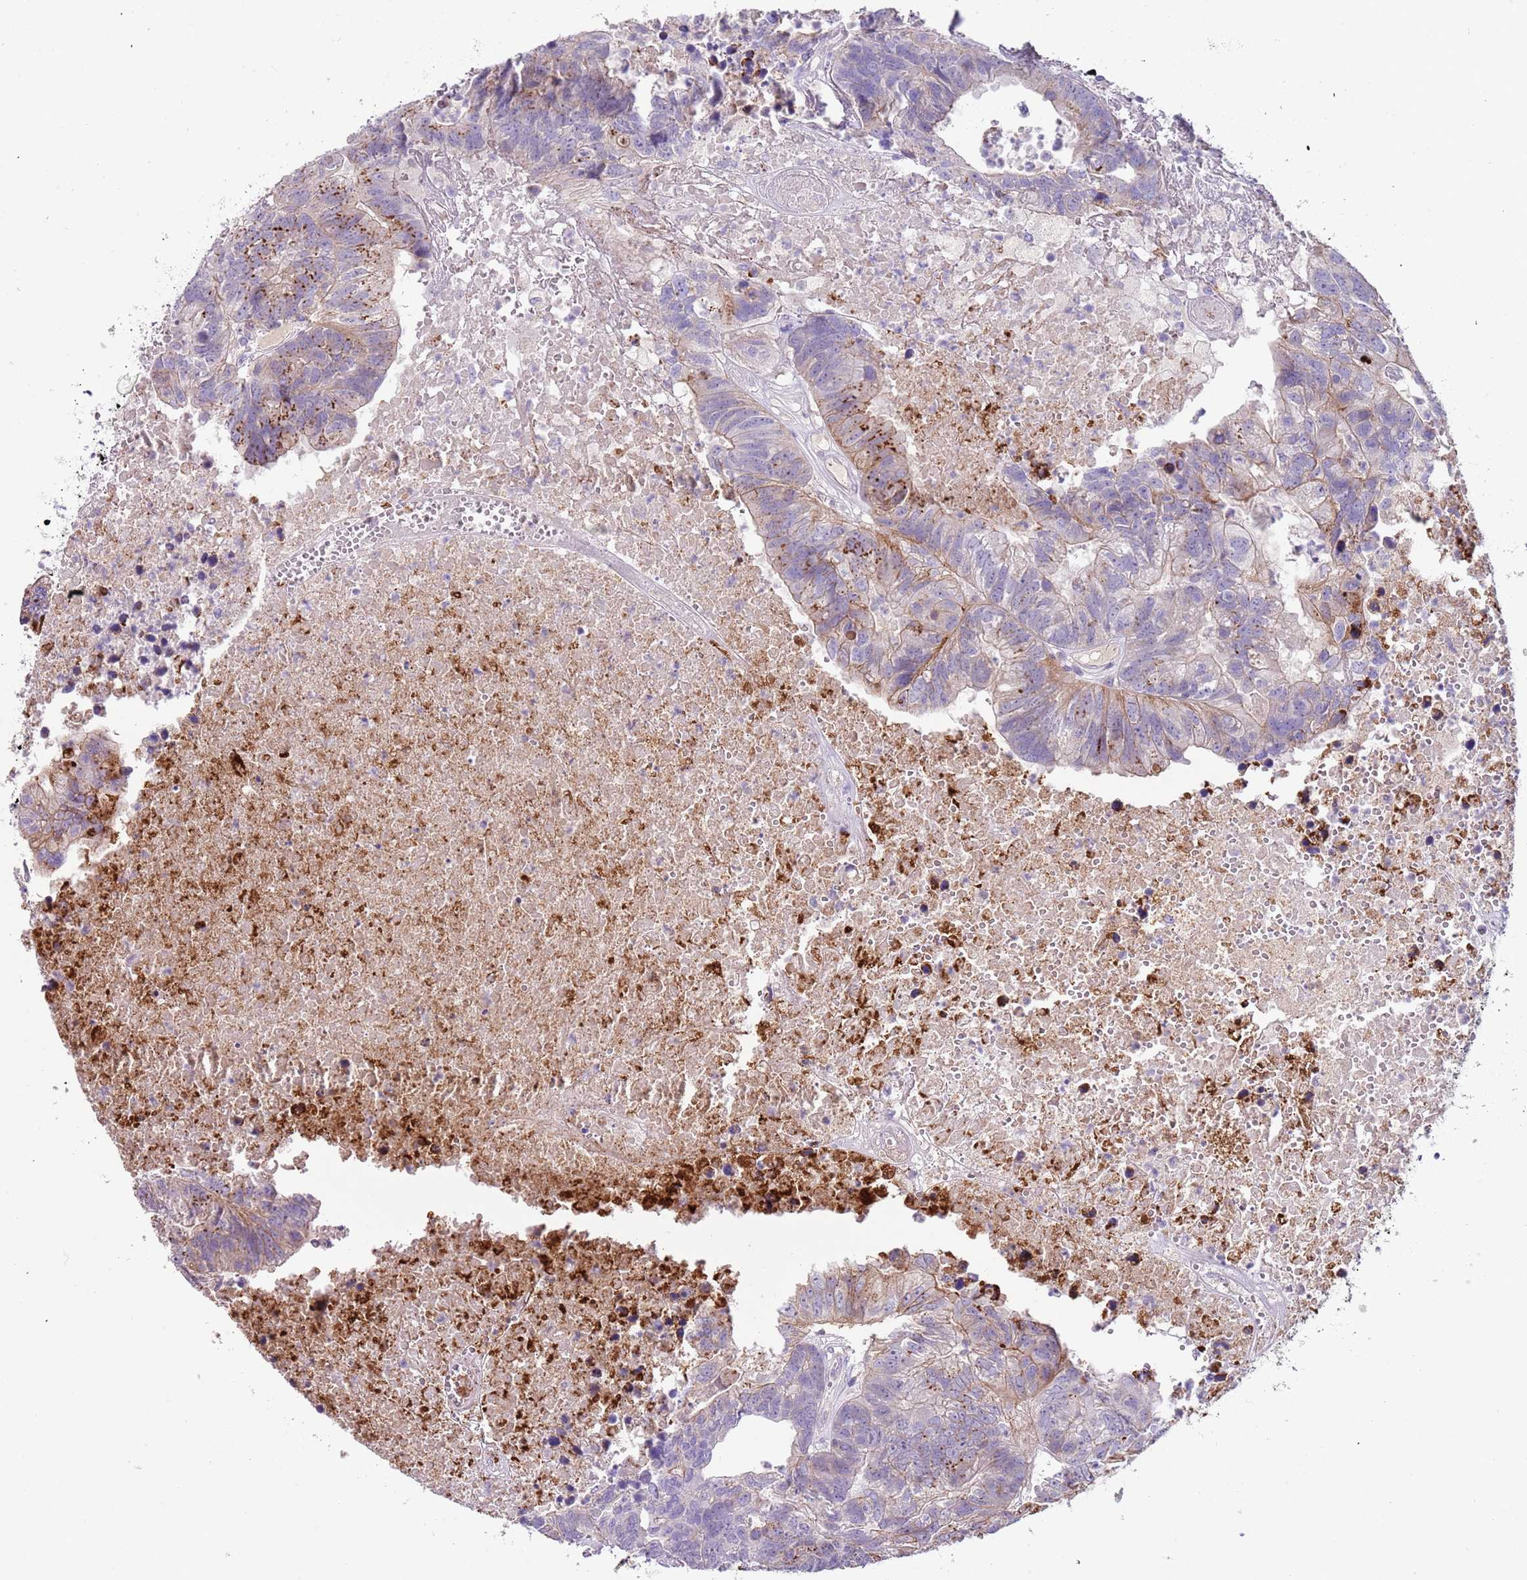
{"staining": {"intensity": "moderate", "quantity": "25%-75%", "location": "cytoplasmic/membranous"}, "tissue": "colorectal cancer", "cell_type": "Tumor cells", "image_type": "cancer", "snomed": [{"axis": "morphology", "description": "Adenocarcinoma, NOS"}, {"axis": "topography", "description": "Colon"}], "caption": "A high-resolution photomicrograph shows immunohistochemistry (IHC) staining of colorectal cancer (adenocarcinoma), which exhibits moderate cytoplasmic/membranous expression in about 25%-75% of tumor cells. The staining was performed using DAB (3,3'-diaminobenzidine), with brown indicating positive protein expression. Nuclei are stained blue with hematoxylin.", "gene": "C2CD3", "patient": {"sex": "female", "age": 48}}